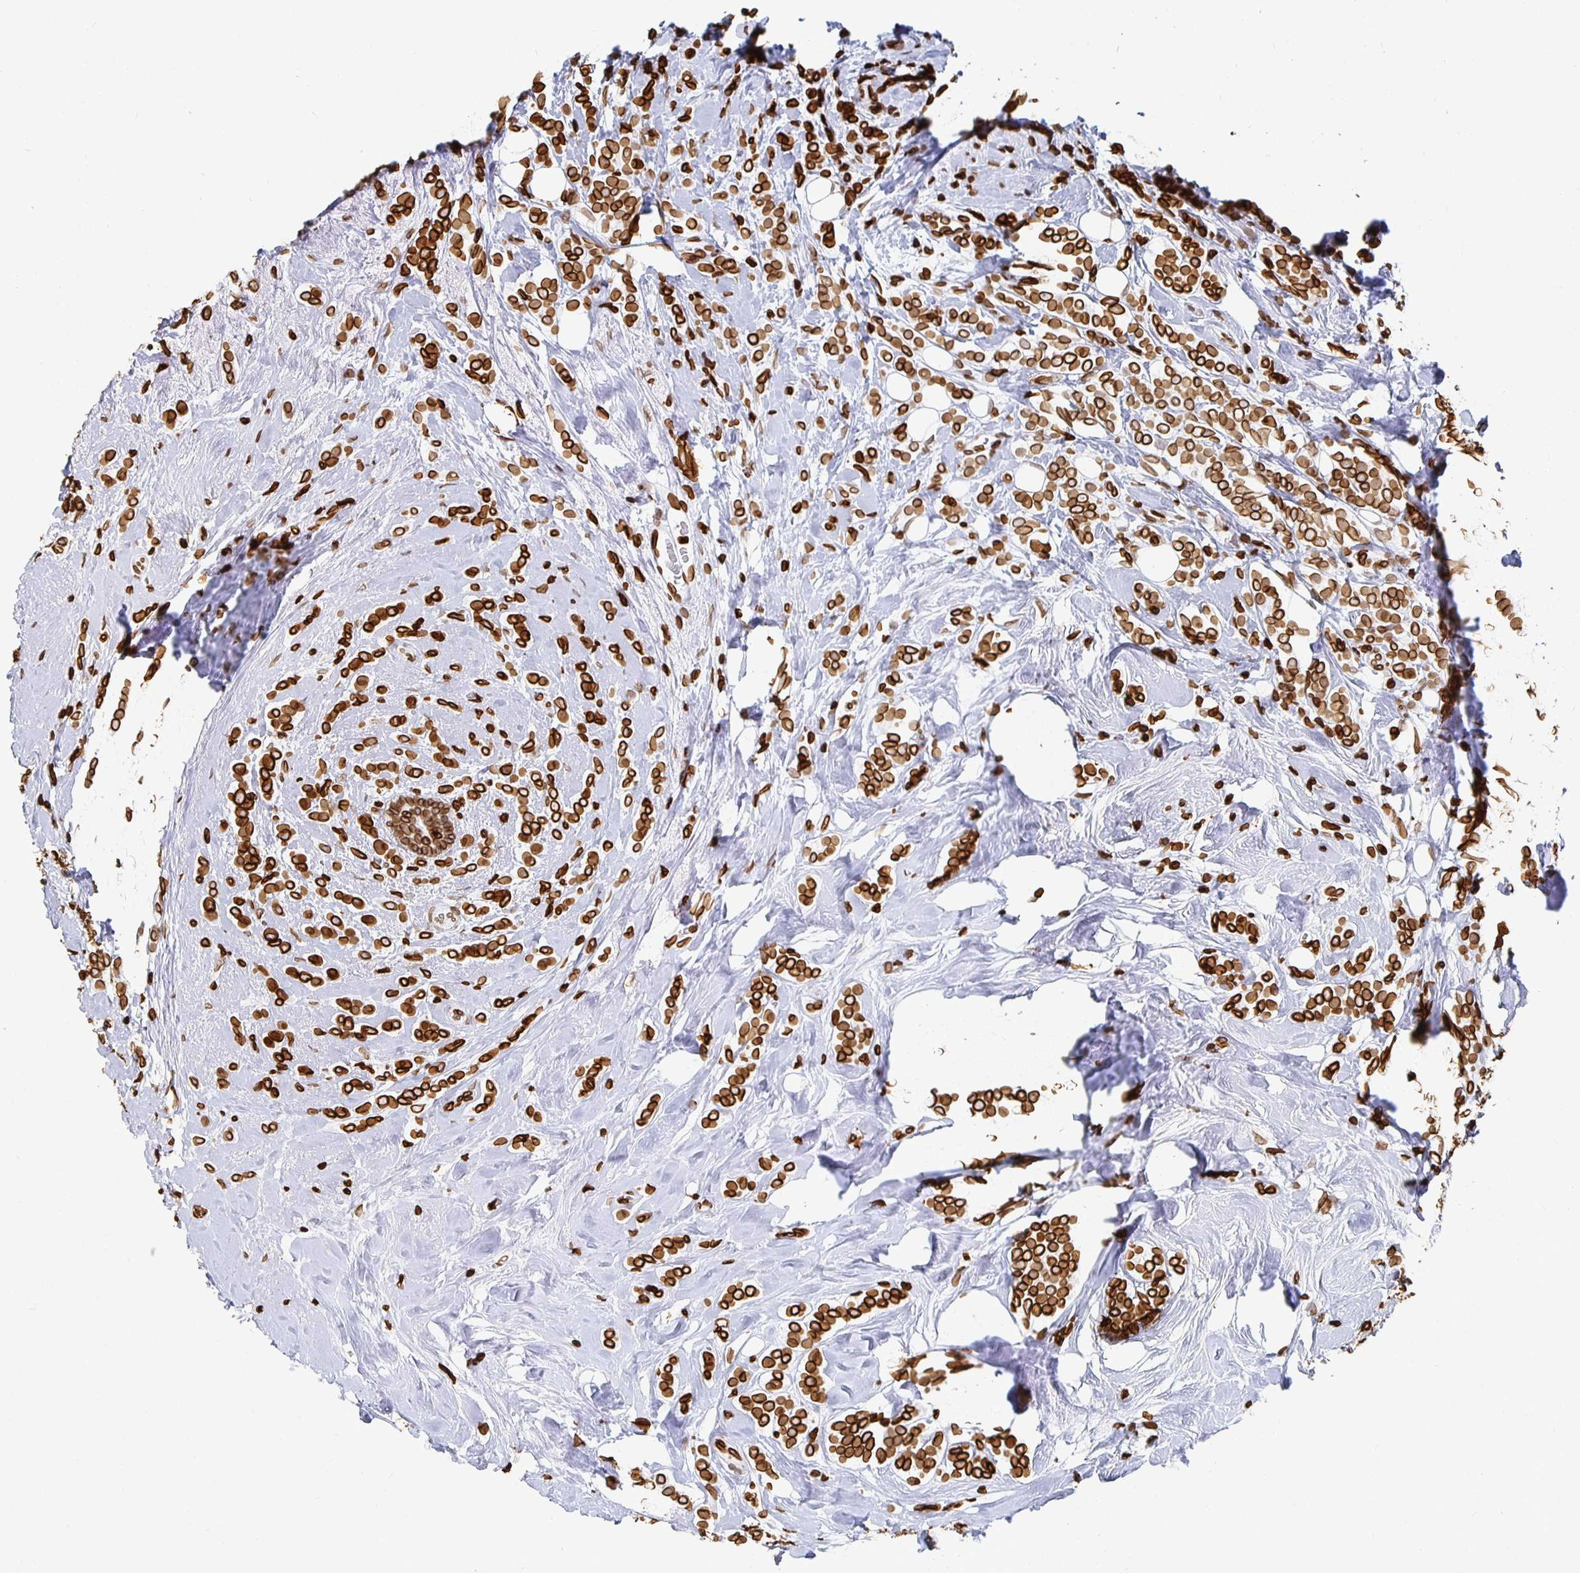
{"staining": {"intensity": "strong", "quantity": ">75%", "location": "cytoplasmic/membranous,nuclear"}, "tissue": "breast cancer", "cell_type": "Tumor cells", "image_type": "cancer", "snomed": [{"axis": "morphology", "description": "Lobular carcinoma"}, {"axis": "topography", "description": "Breast"}], "caption": "Immunohistochemical staining of human lobular carcinoma (breast) reveals high levels of strong cytoplasmic/membranous and nuclear expression in approximately >75% of tumor cells.", "gene": "LMNB1", "patient": {"sex": "female", "age": 49}}